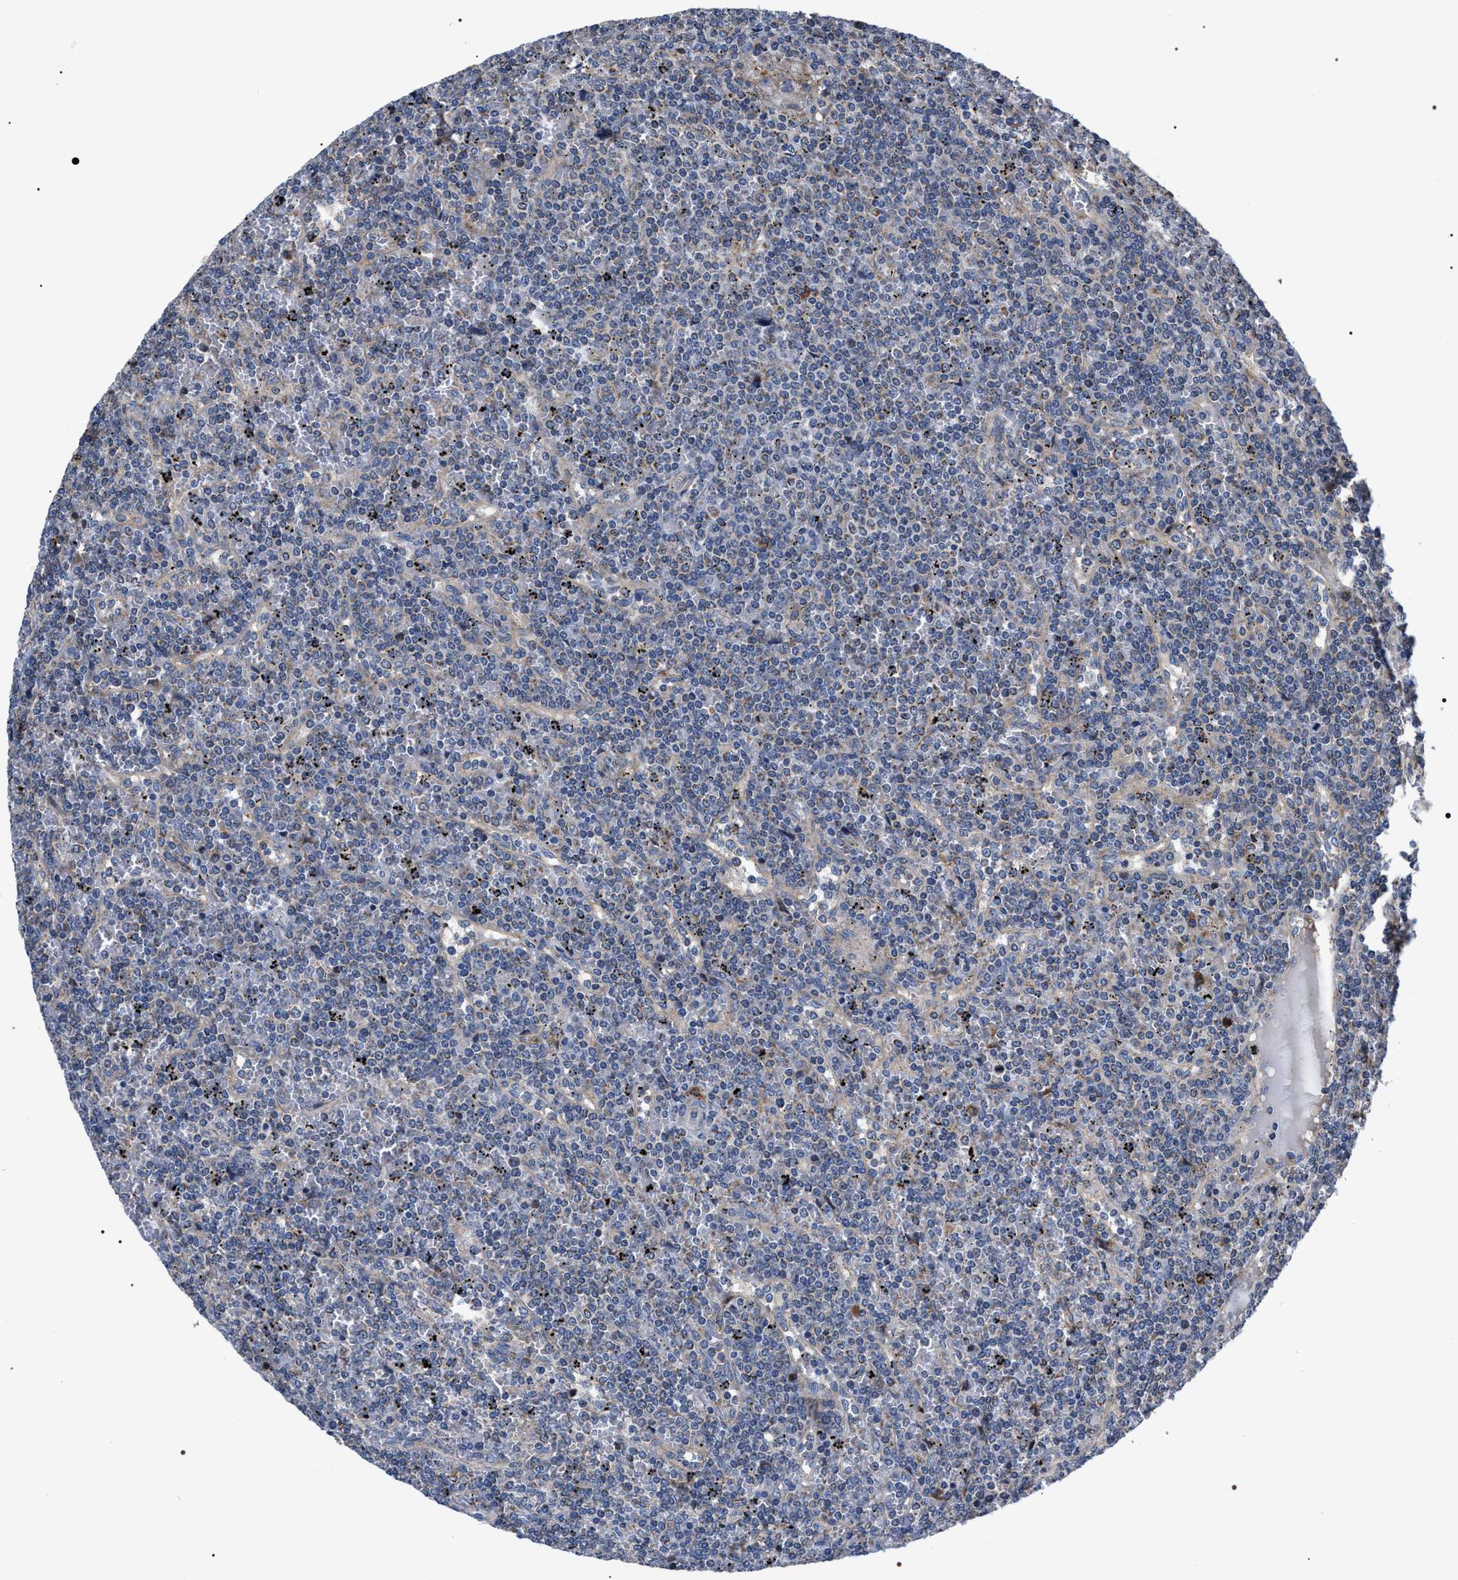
{"staining": {"intensity": "negative", "quantity": "none", "location": "none"}, "tissue": "lymphoma", "cell_type": "Tumor cells", "image_type": "cancer", "snomed": [{"axis": "morphology", "description": "Malignant lymphoma, non-Hodgkin's type, Low grade"}, {"axis": "topography", "description": "Spleen"}], "caption": "A micrograph of human malignant lymphoma, non-Hodgkin's type (low-grade) is negative for staining in tumor cells. (Stains: DAB immunohistochemistry with hematoxylin counter stain, Microscopy: brightfield microscopy at high magnification).", "gene": "MACC1", "patient": {"sex": "female", "age": 19}}